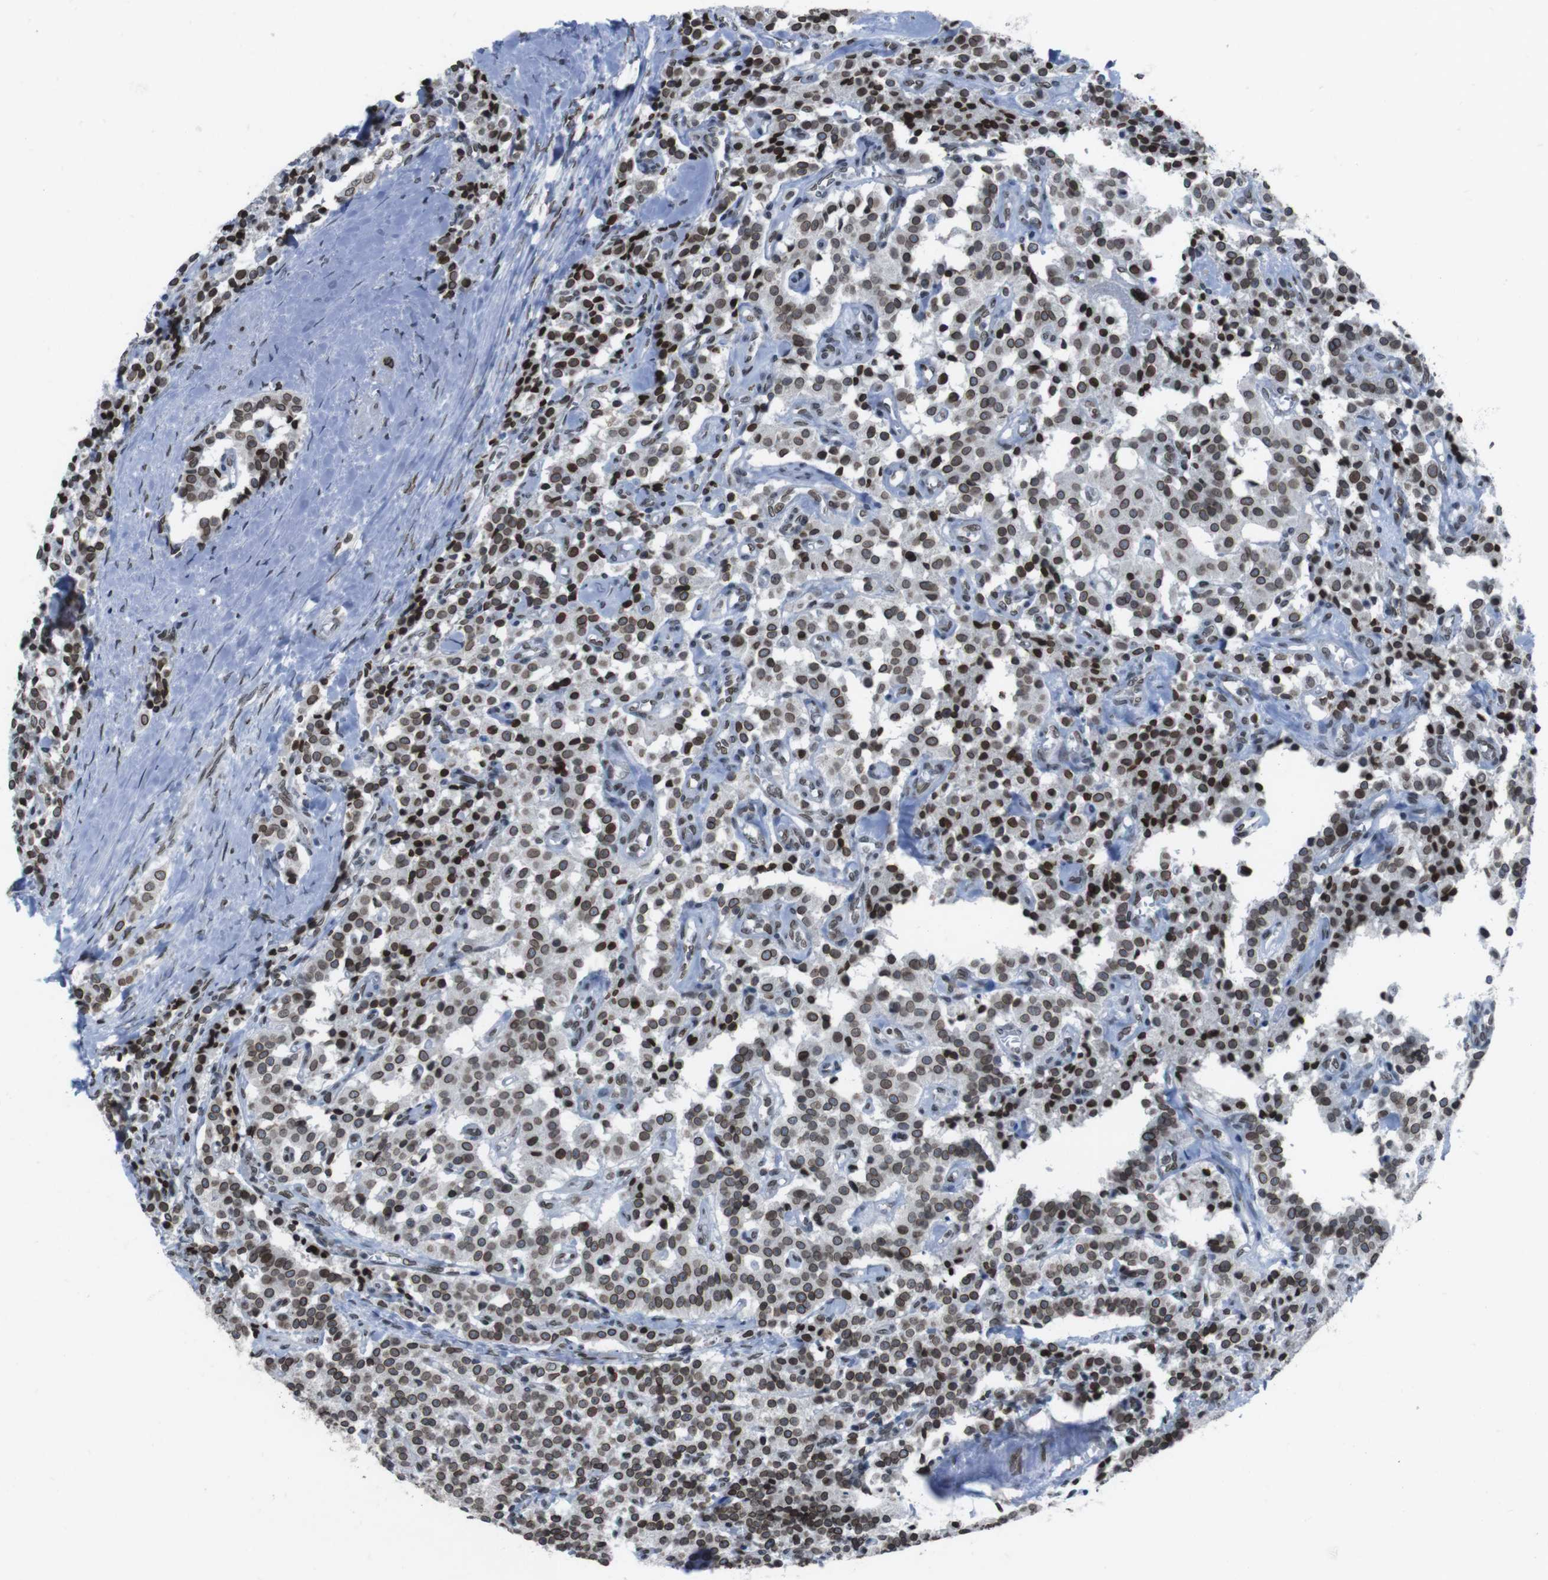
{"staining": {"intensity": "strong", "quantity": ">75%", "location": "cytoplasmic/membranous,nuclear"}, "tissue": "carcinoid", "cell_type": "Tumor cells", "image_type": "cancer", "snomed": [{"axis": "morphology", "description": "Carcinoid, malignant, NOS"}, {"axis": "topography", "description": "Lung"}], "caption": "Immunohistochemical staining of human carcinoid (malignant) exhibits strong cytoplasmic/membranous and nuclear protein expression in about >75% of tumor cells.", "gene": "MAD1L1", "patient": {"sex": "male", "age": 30}}